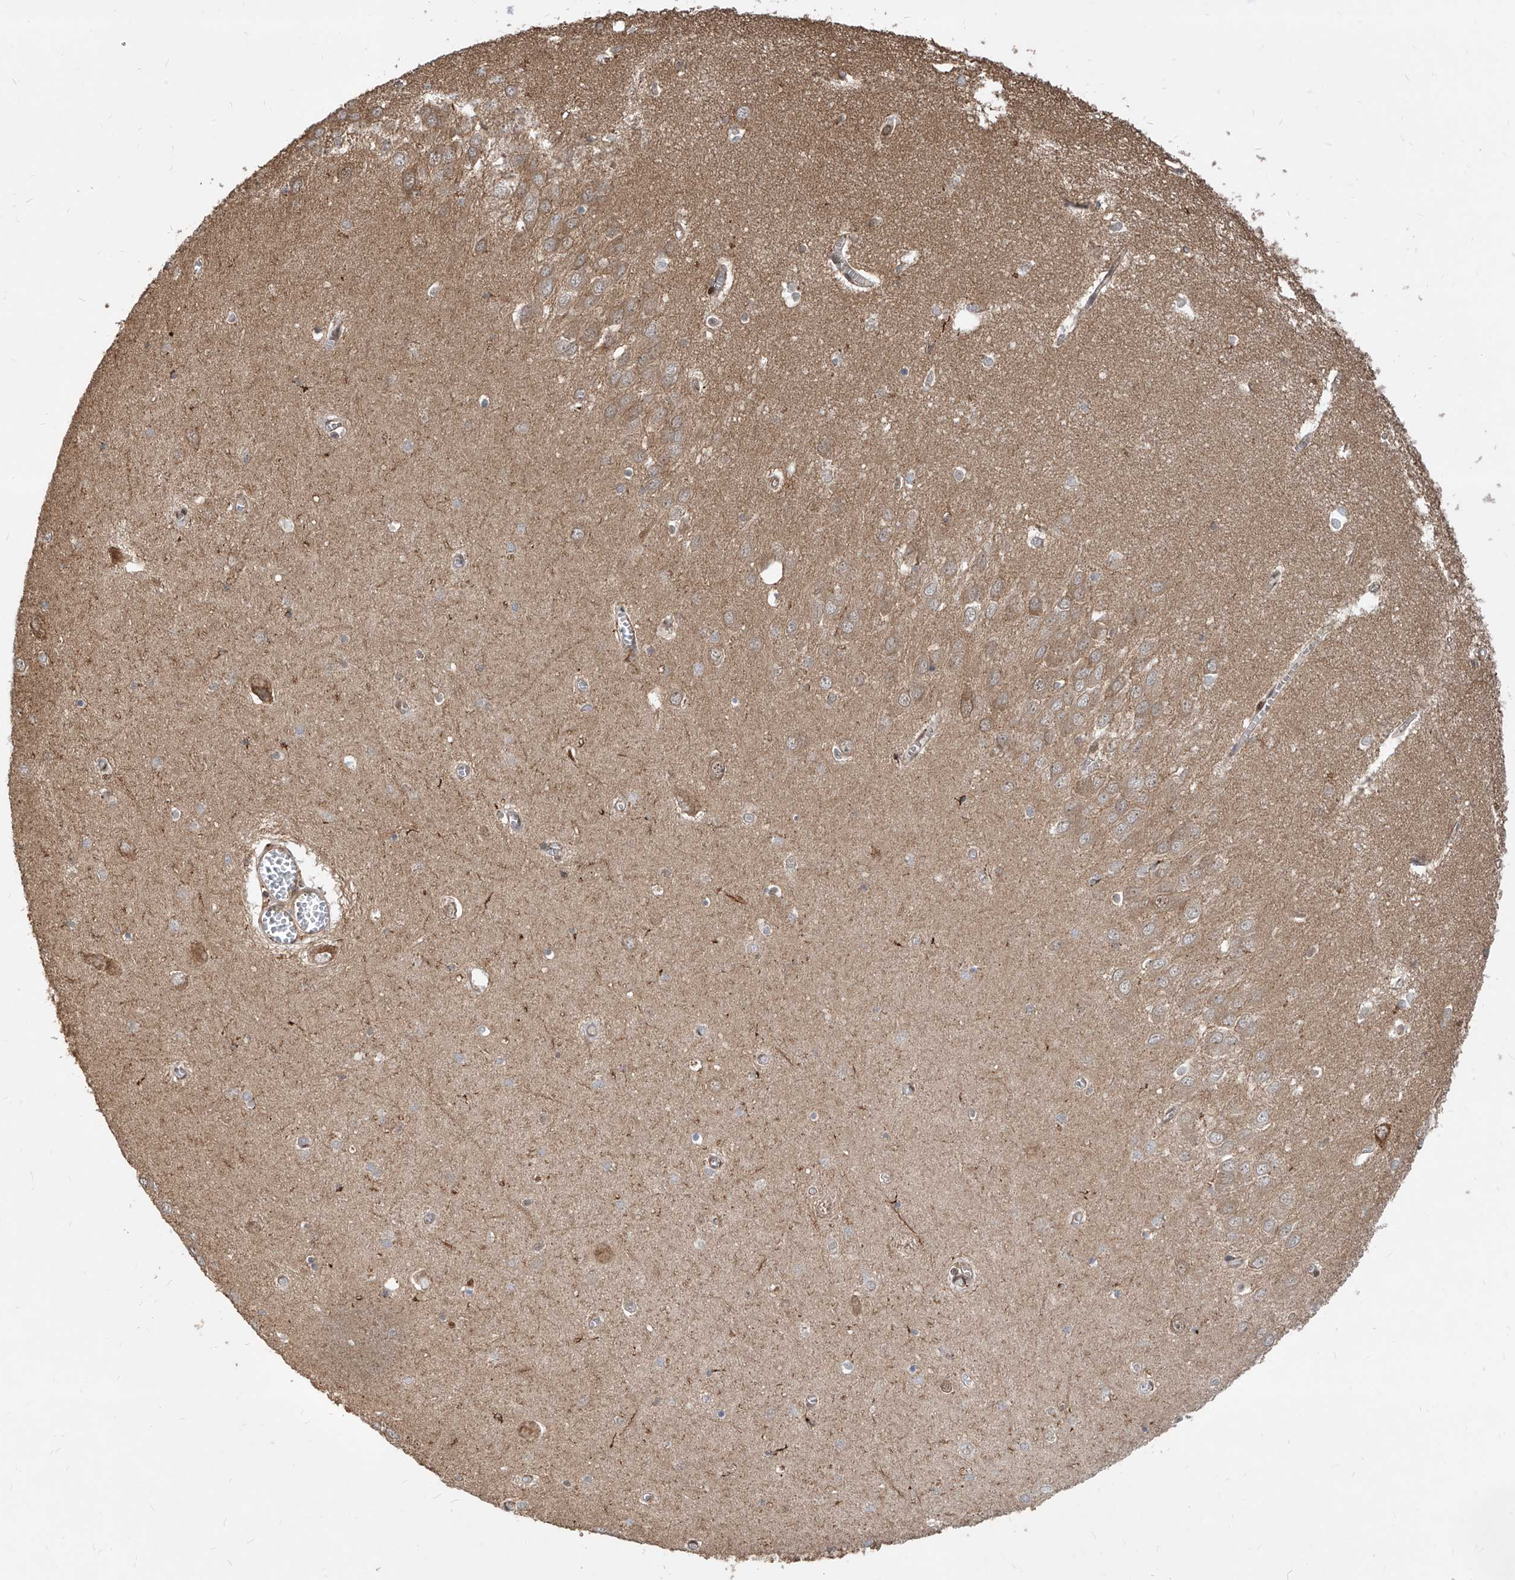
{"staining": {"intensity": "moderate", "quantity": "25%-75%", "location": "cytoplasmic/membranous"}, "tissue": "hippocampus", "cell_type": "Glial cells", "image_type": "normal", "snomed": [{"axis": "morphology", "description": "Normal tissue, NOS"}, {"axis": "topography", "description": "Hippocampus"}], "caption": "Protein positivity by IHC reveals moderate cytoplasmic/membranous positivity in about 25%-75% of glial cells in unremarkable hippocampus.", "gene": "MAGED2", "patient": {"sex": "male", "age": 70}}